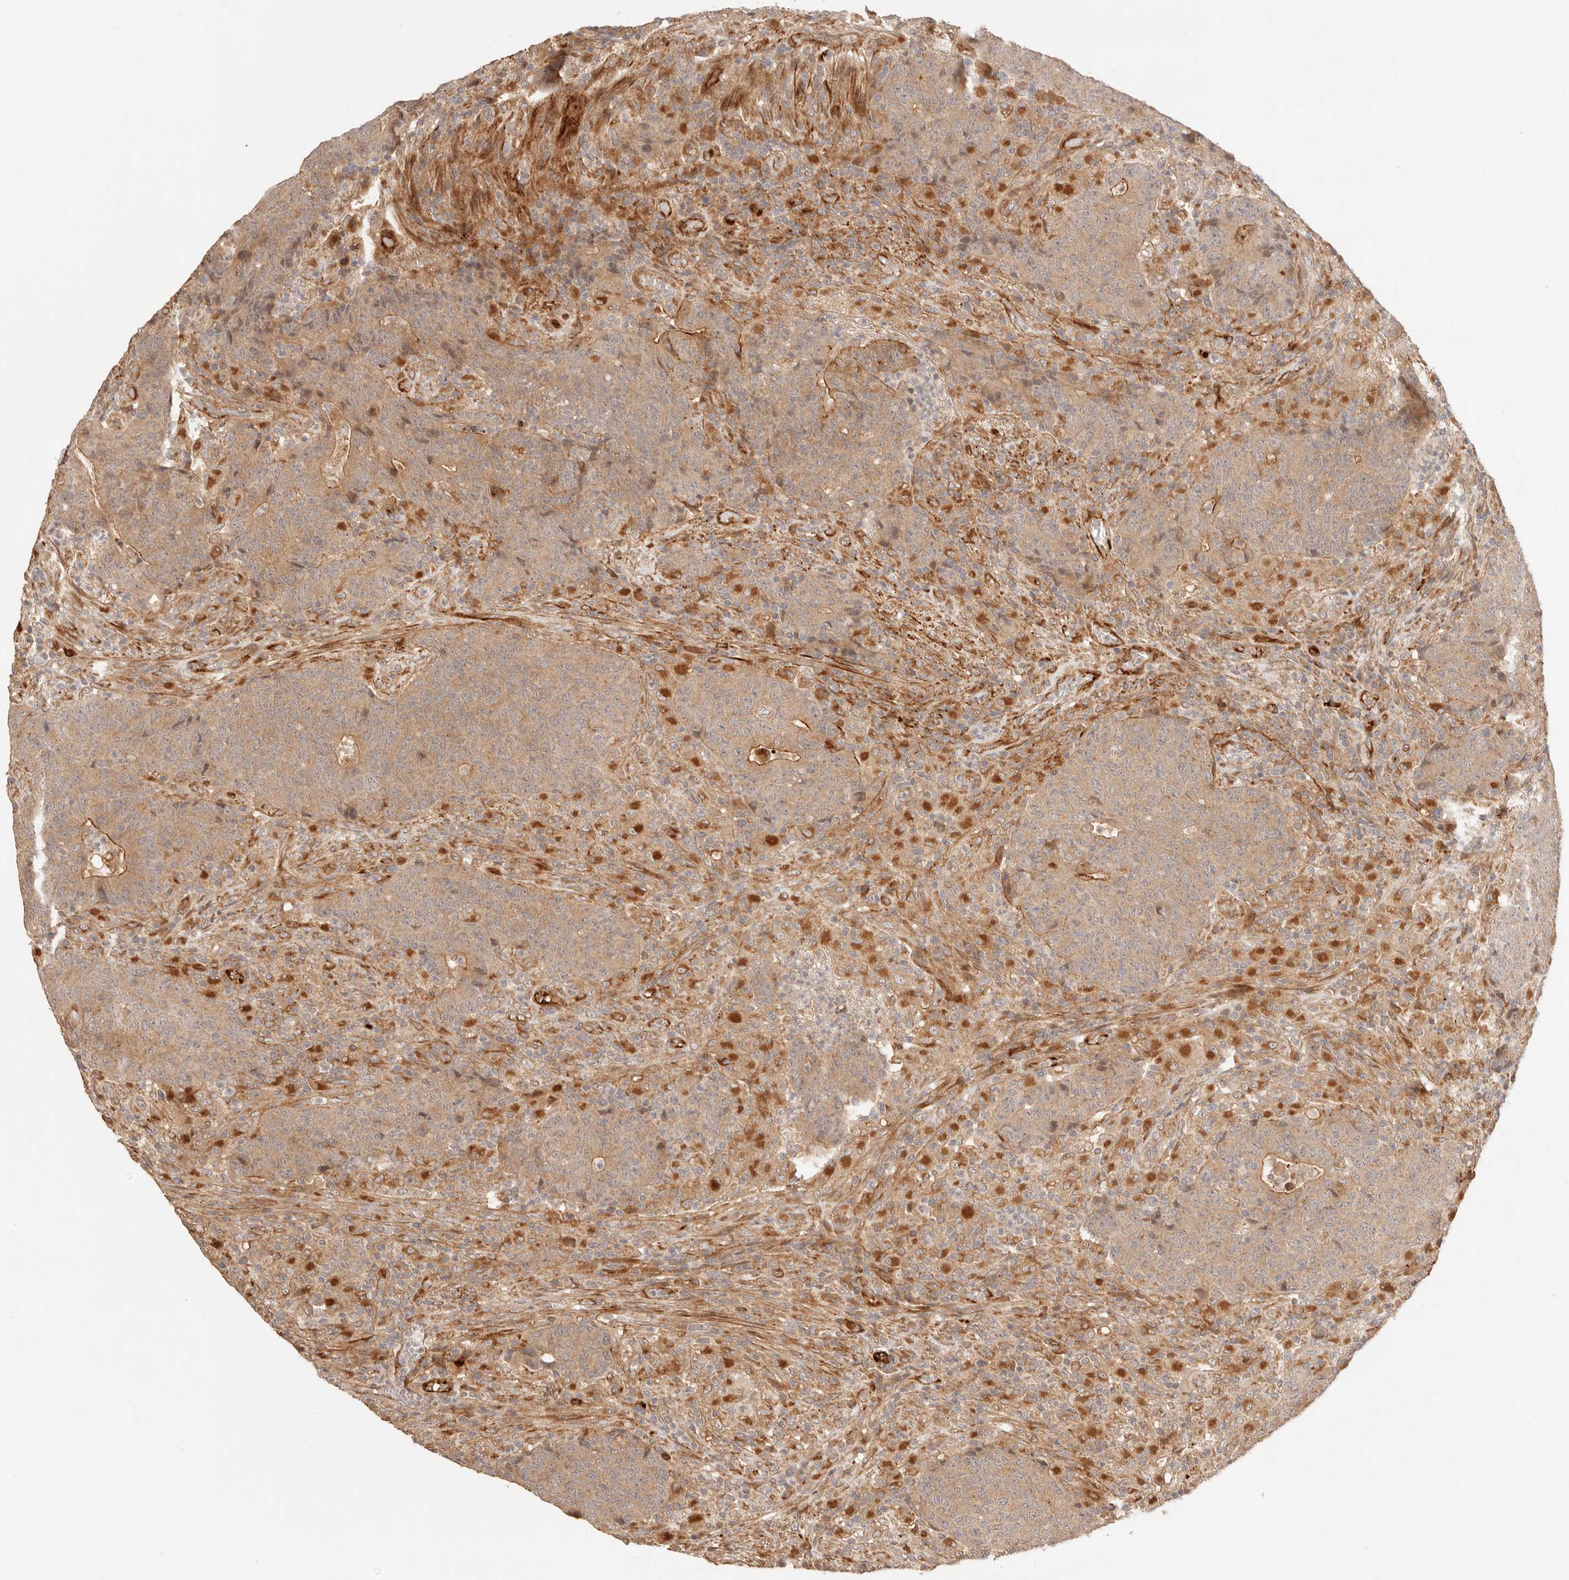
{"staining": {"intensity": "moderate", "quantity": ">75%", "location": "cytoplasmic/membranous"}, "tissue": "colorectal cancer", "cell_type": "Tumor cells", "image_type": "cancer", "snomed": [{"axis": "morphology", "description": "Adenocarcinoma, NOS"}, {"axis": "topography", "description": "Colon"}], "caption": "Moderate cytoplasmic/membranous positivity is identified in about >75% of tumor cells in colorectal cancer. (DAB (3,3'-diaminobenzidine) IHC, brown staining for protein, blue staining for nuclei).", "gene": "IL1R2", "patient": {"sex": "female", "age": 75}}